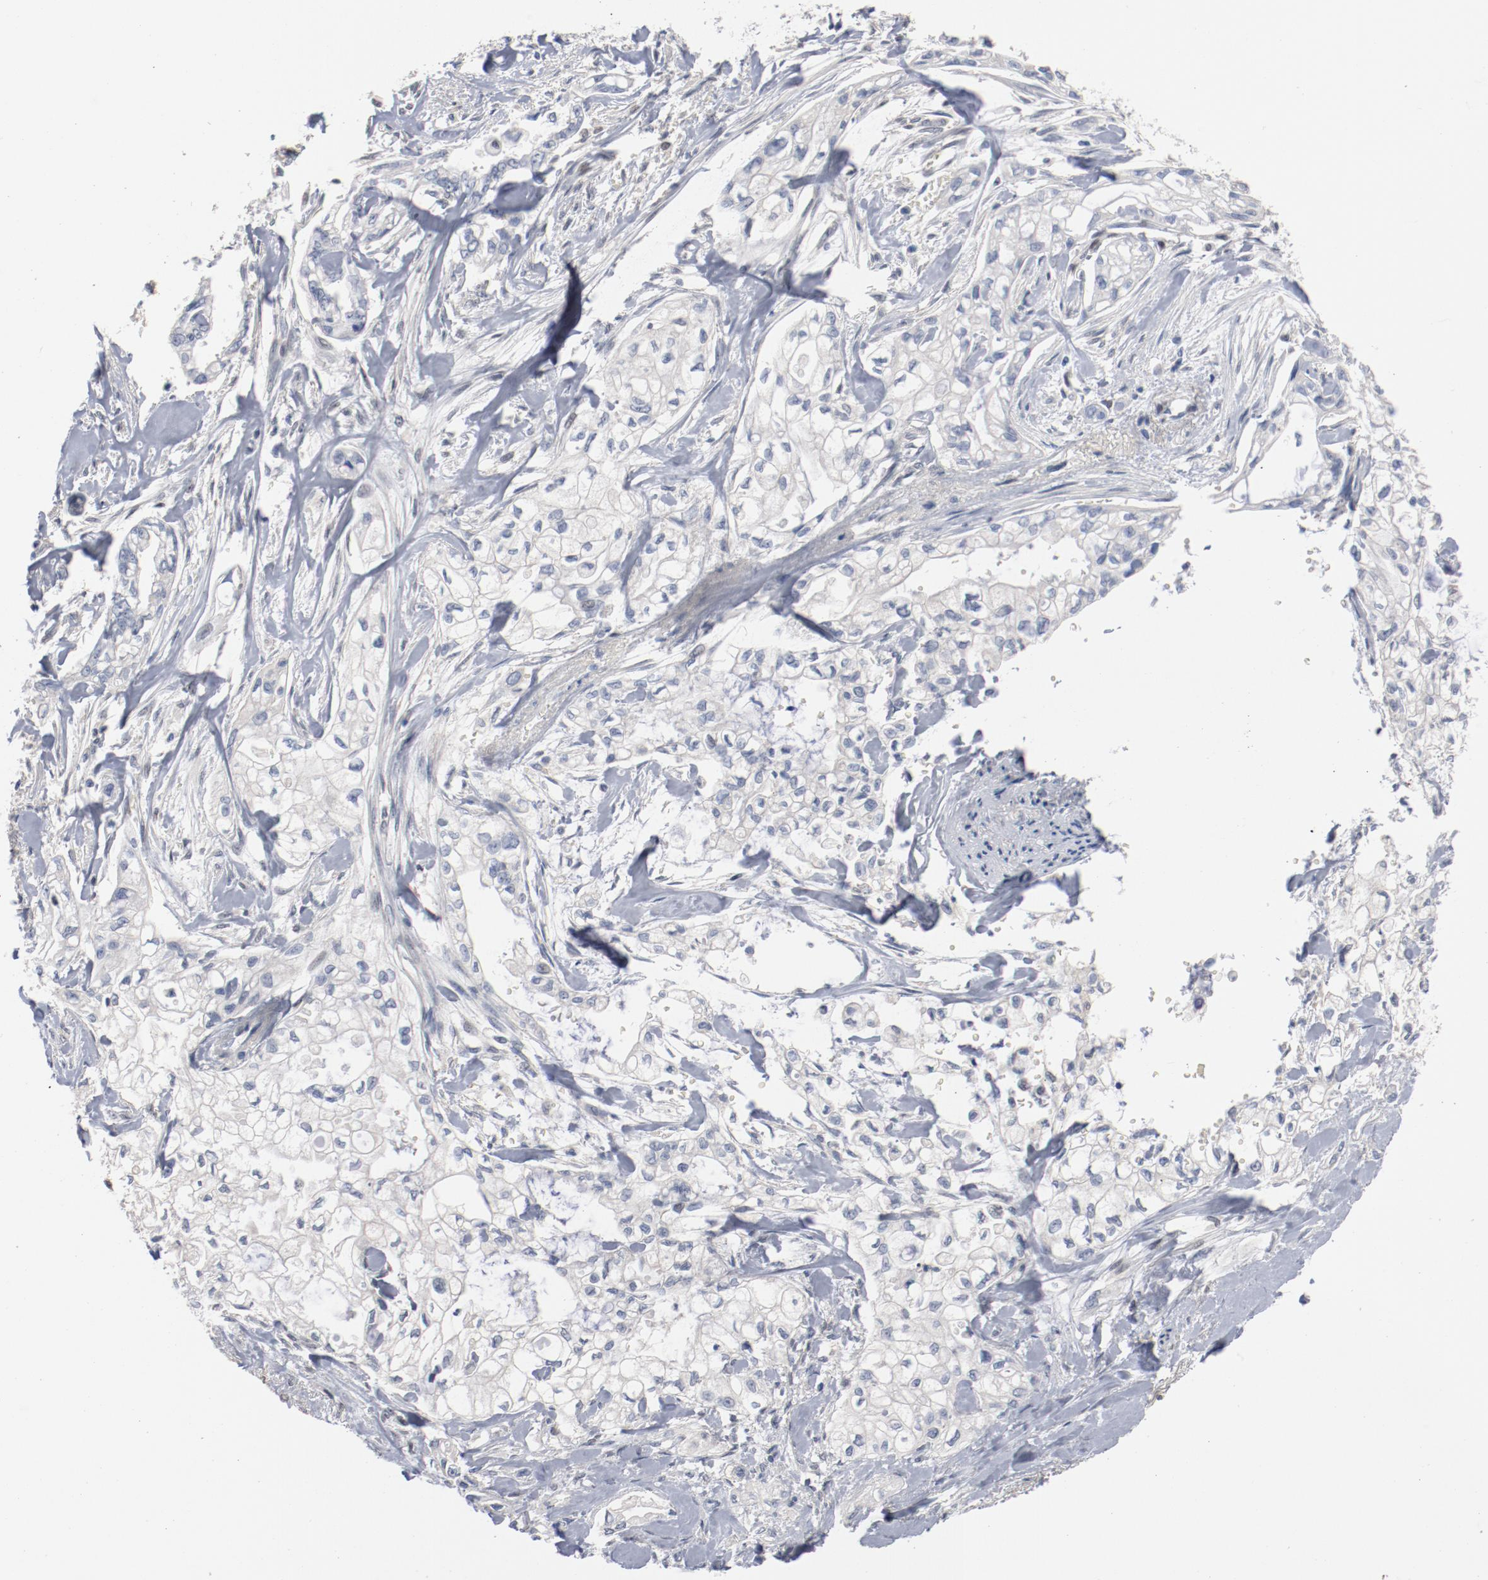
{"staining": {"intensity": "negative", "quantity": "none", "location": "none"}, "tissue": "pancreatic cancer", "cell_type": "Tumor cells", "image_type": "cancer", "snomed": [{"axis": "morphology", "description": "Normal tissue, NOS"}, {"axis": "topography", "description": "Pancreas"}], "caption": "A high-resolution photomicrograph shows IHC staining of pancreatic cancer, which reveals no significant expression in tumor cells.", "gene": "ZEB2", "patient": {"sex": "male", "age": 42}}